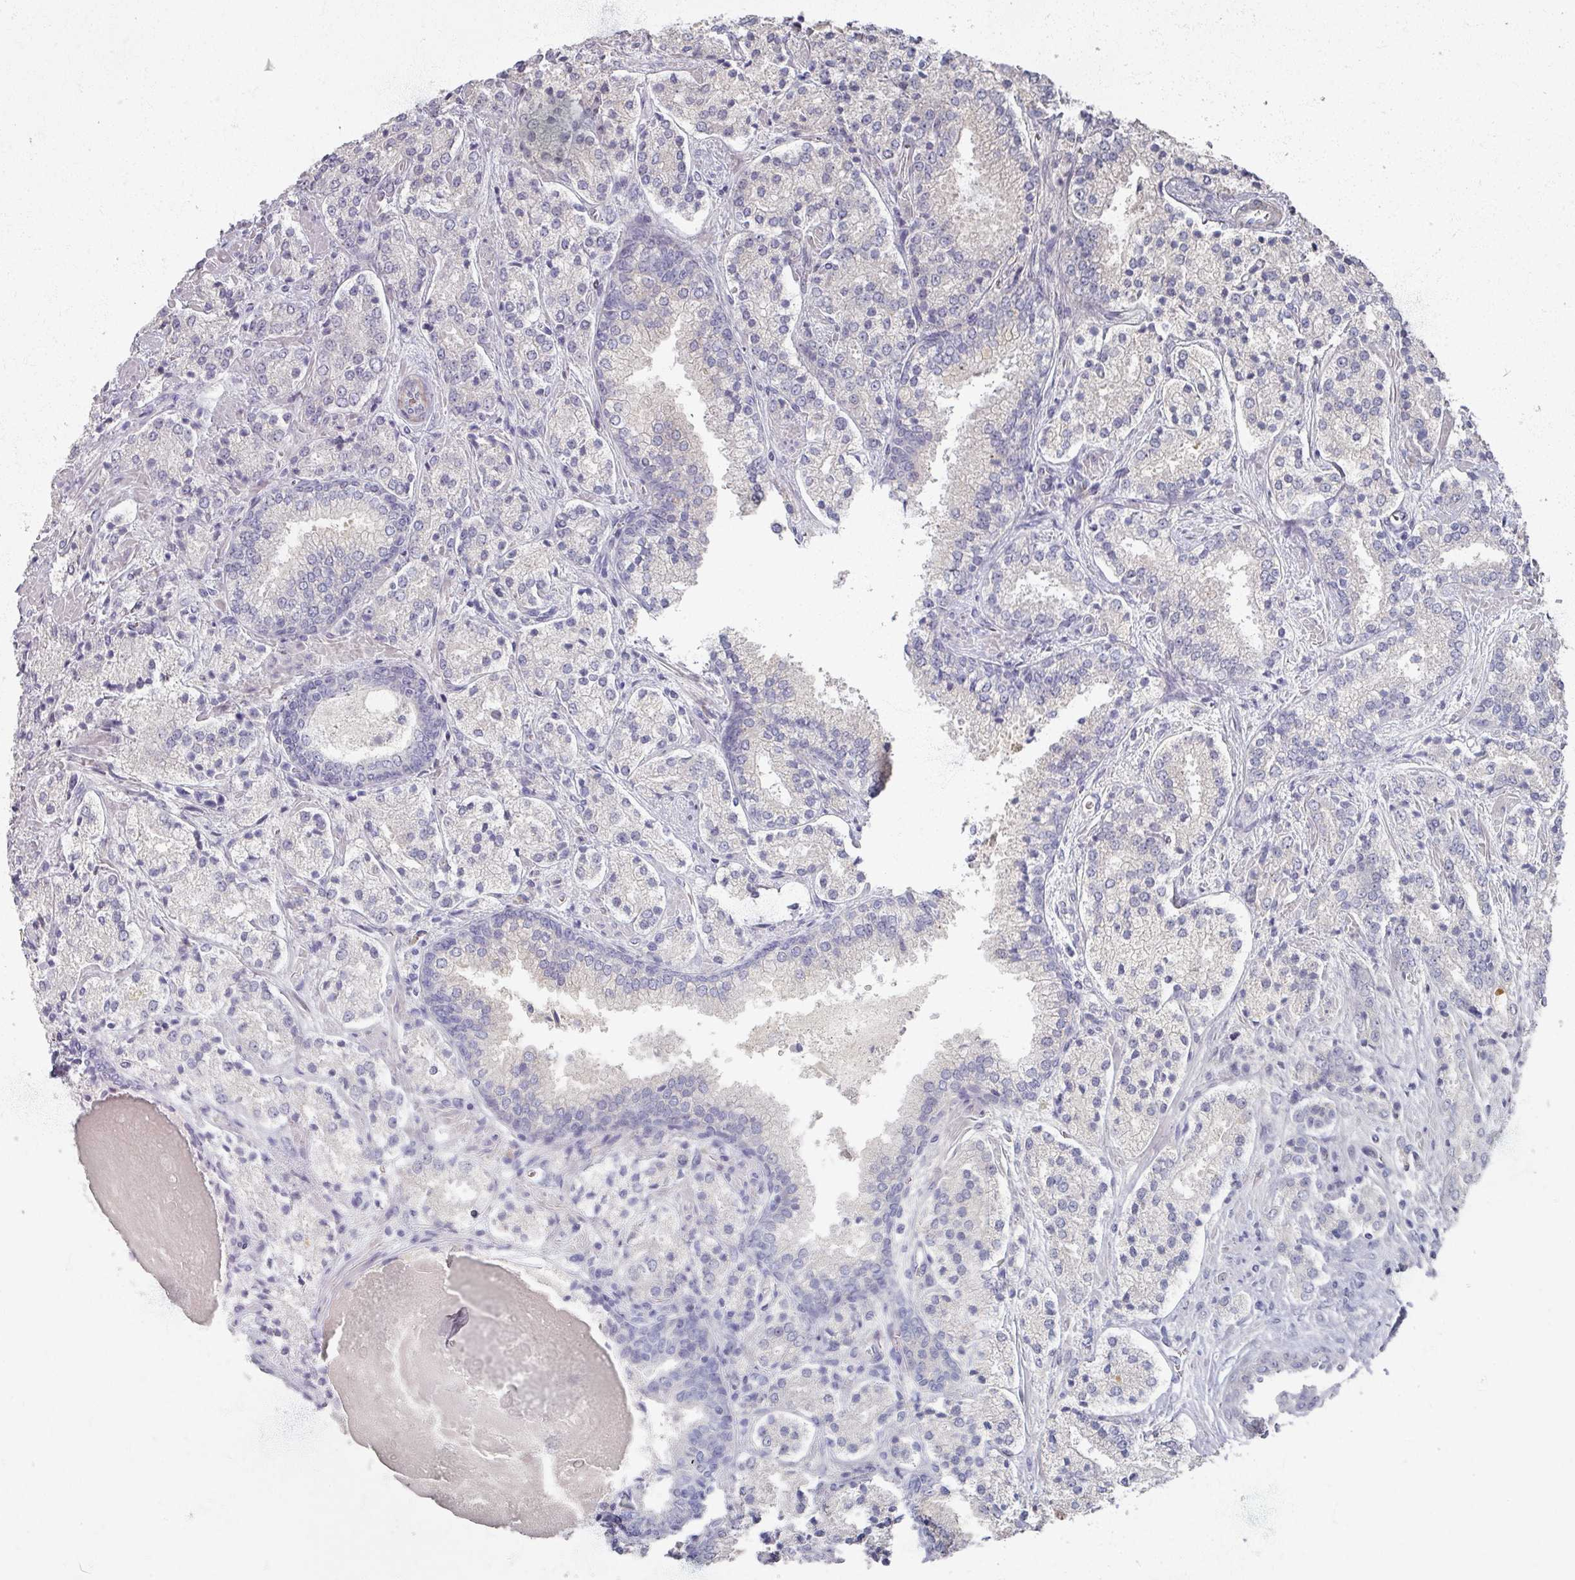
{"staining": {"intensity": "negative", "quantity": "none", "location": "none"}, "tissue": "prostate cancer", "cell_type": "Tumor cells", "image_type": "cancer", "snomed": [{"axis": "morphology", "description": "Adenocarcinoma, High grade"}, {"axis": "topography", "description": "Prostate"}], "caption": "Tumor cells show no significant protein positivity in prostate cancer.", "gene": "TTYH3", "patient": {"sex": "male", "age": 63}}